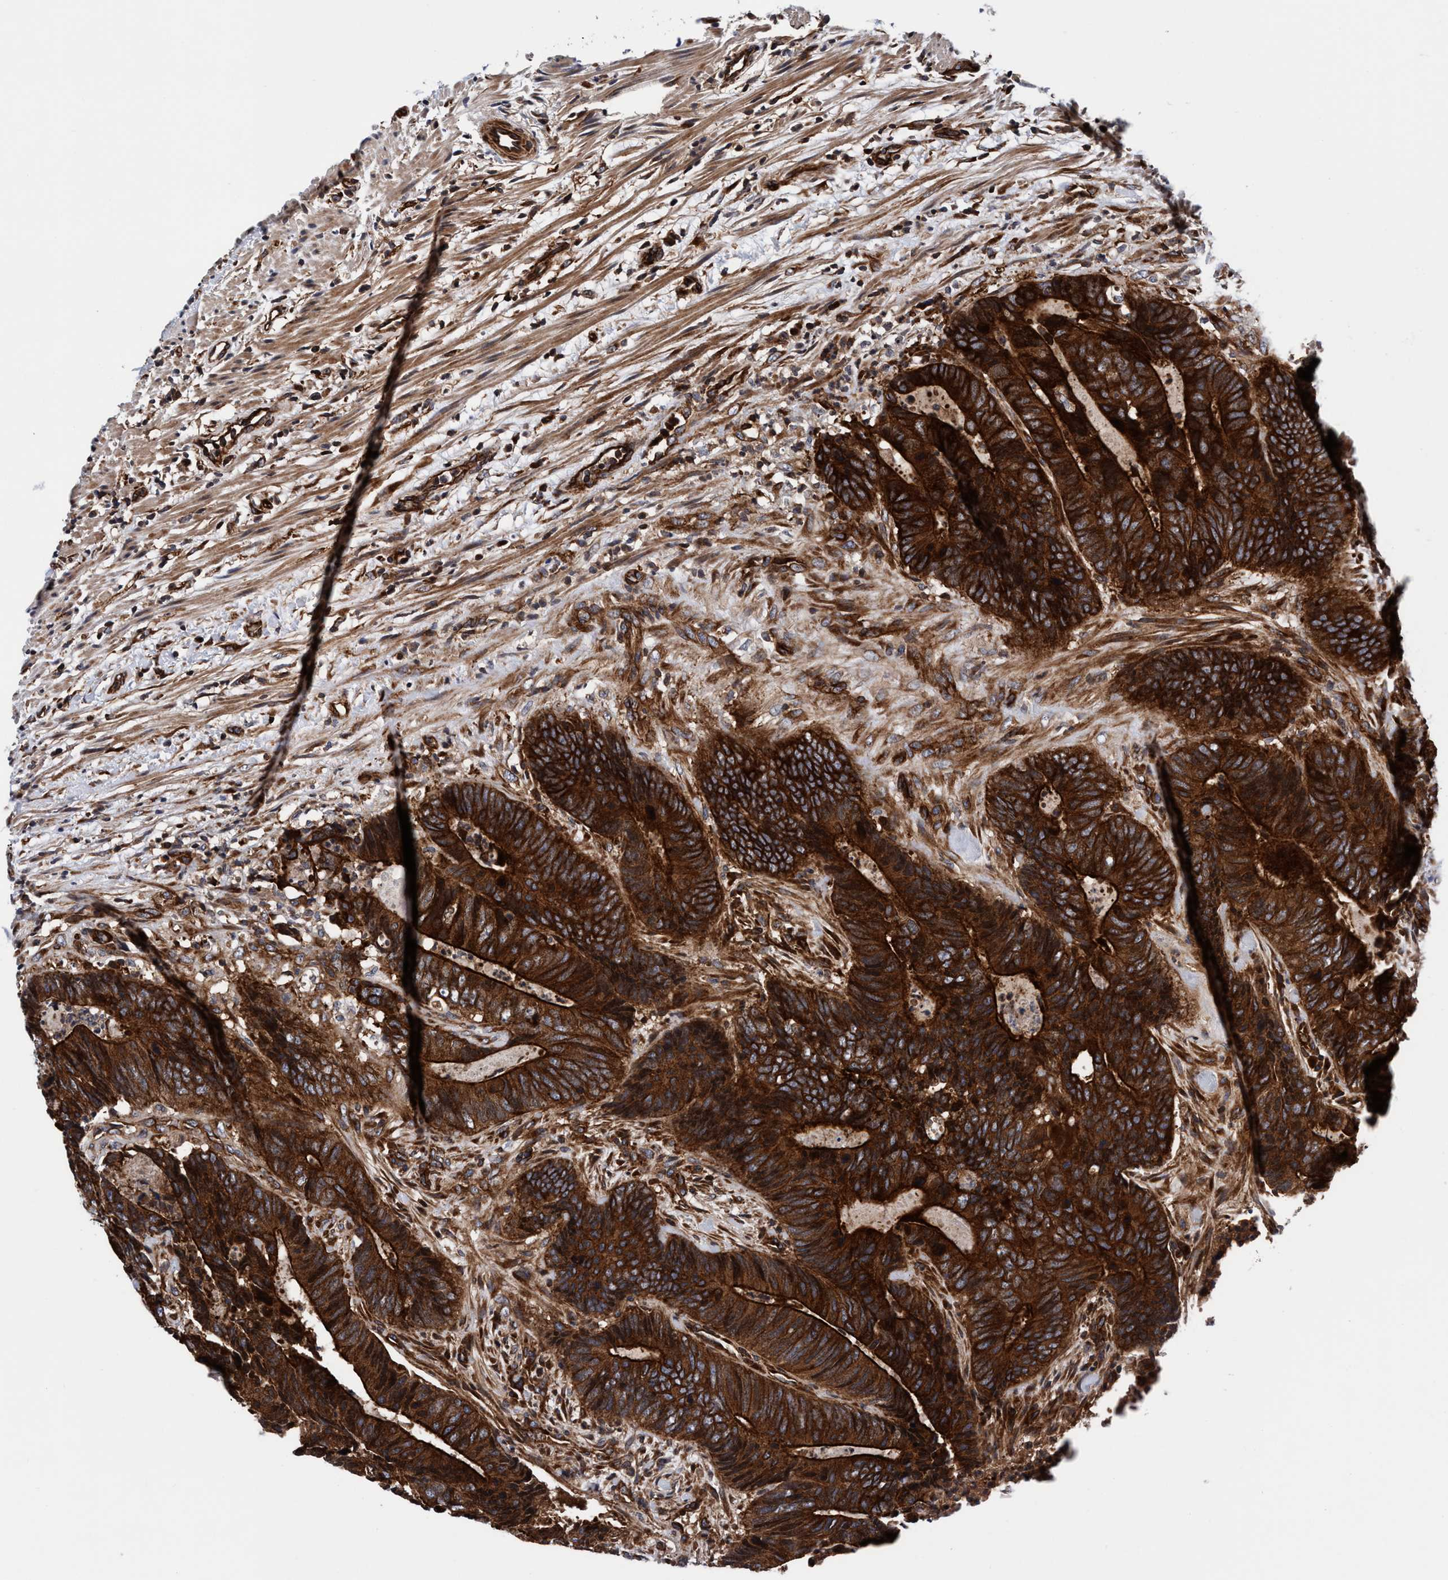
{"staining": {"intensity": "strong", "quantity": ">75%", "location": "cytoplasmic/membranous"}, "tissue": "colorectal cancer", "cell_type": "Tumor cells", "image_type": "cancer", "snomed": [{"axis": "morphology", "description": "Adenocarcinoma, NOS"}, {"axis": "topography", "description": "Colon"}], "caption": "A histopathology image of human colorectal adenocarcinoma stained for a protein reveals strong cytoplasmic/membranous brown staining in tumor cells.", "gene": "MCM3AP", "patient": {"sex": "male", "age": 56}}